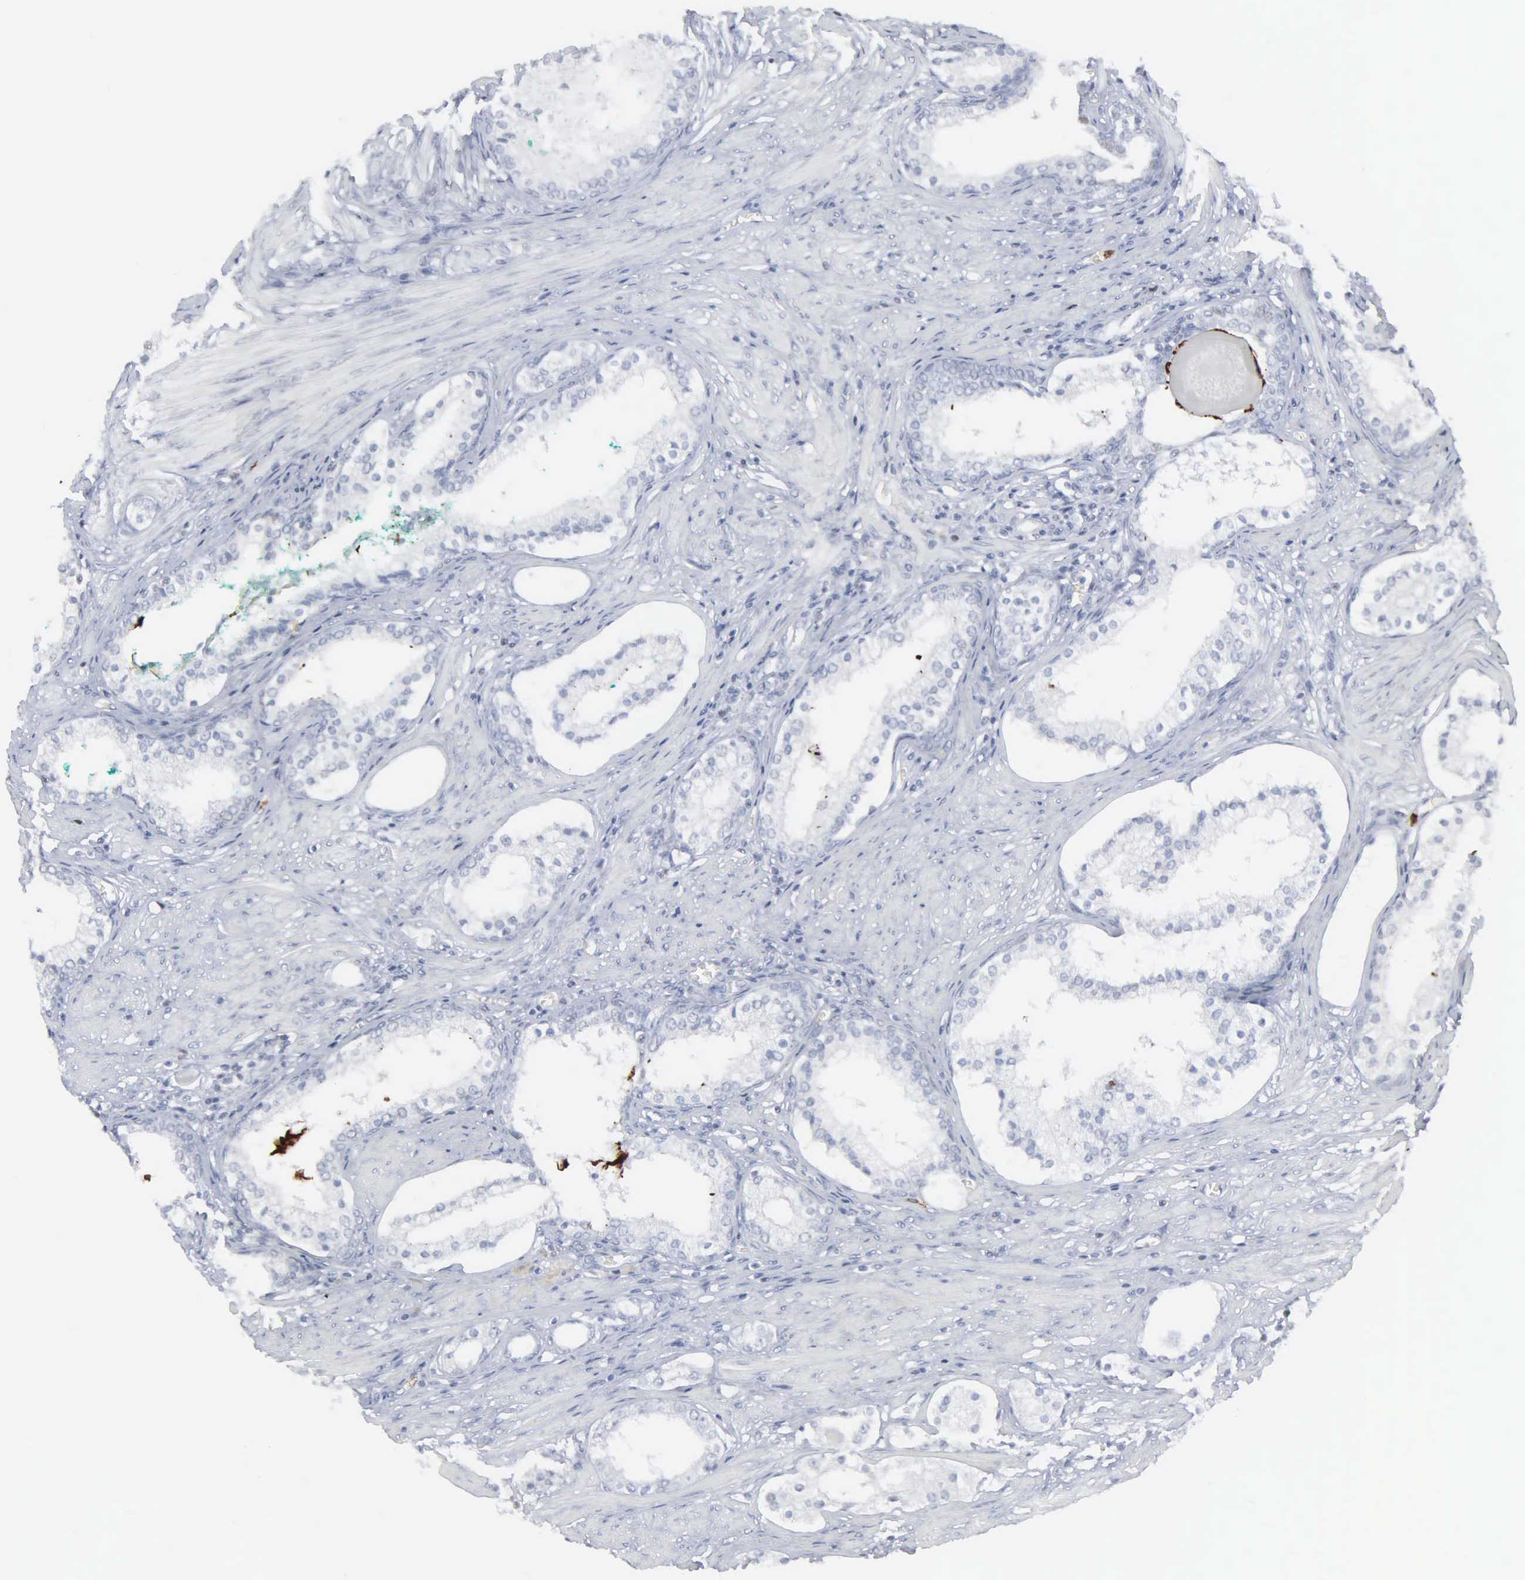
{"staining": {"intensity": "negative", "quantity": "none", "location": "none"}, "tissue": "prostate cancer", "cell_type": "Tumor cells", "image_type": "cancer", "snomed": [{"axis": "morphology", "description": "Adenocarcinoma, Medium grade"}, {"axis": "topography", "description": "Prostate"}], "caption": "High power microscopy micrograph of an IHC image of prostate cancer, revealing no significant staining in tumor cells.", "gene": "SPIN3", "patient": {"sex": "male", "age": 73}}